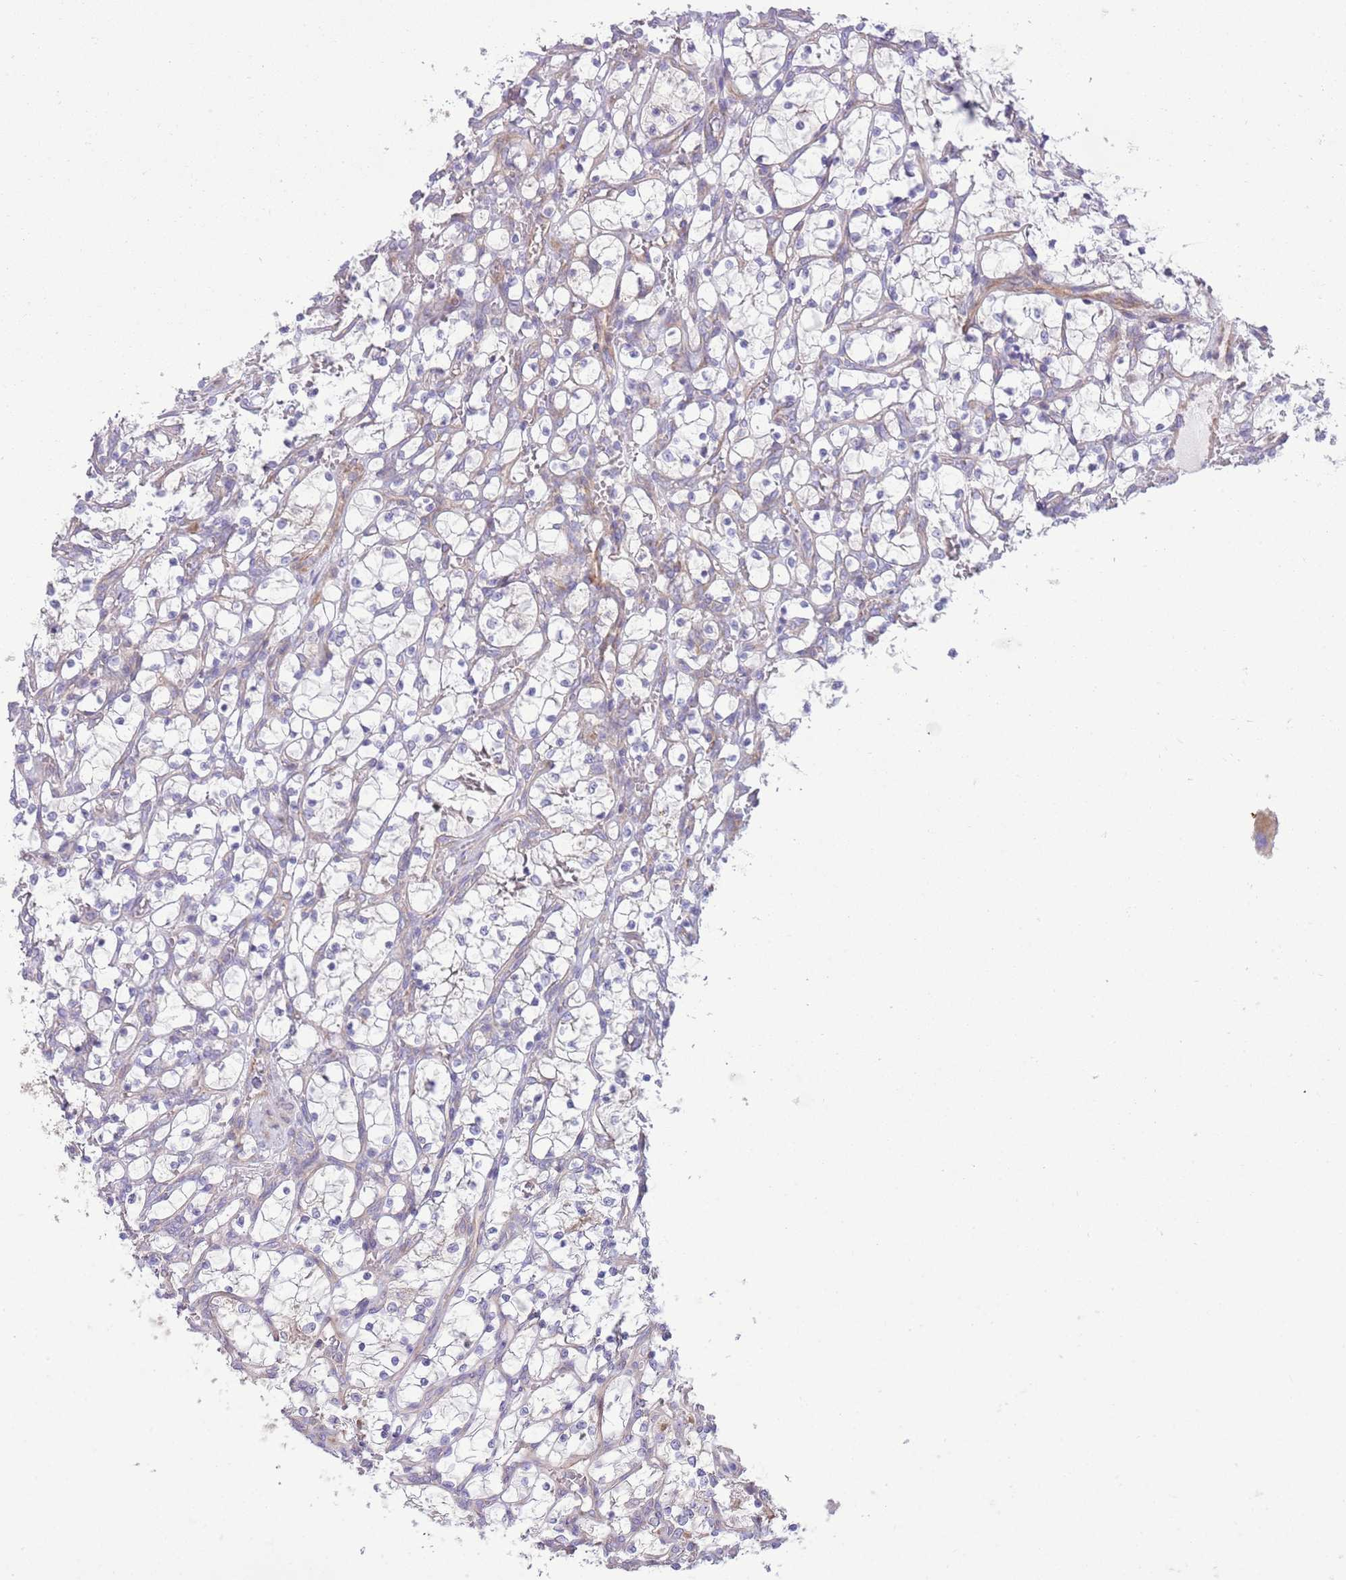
{"staining": {"intensity": "negative", "quantity": "none", "location": "none"}, "tissue": "renal cancer", "cell_type": "Tumor cells", "image_type": "cancer", "snomed": [{"axis": "morphology", "description": "Adenocarcinoma, NOS"}, {"axis": "topography", "description": "Kidney"}], "caption": "Renal cancer stained for a protein using immunohistochemistry exhibits no staining tumor cells.", "gene": "TOMM5", "patient": {"sex": "female", "age": 69}}